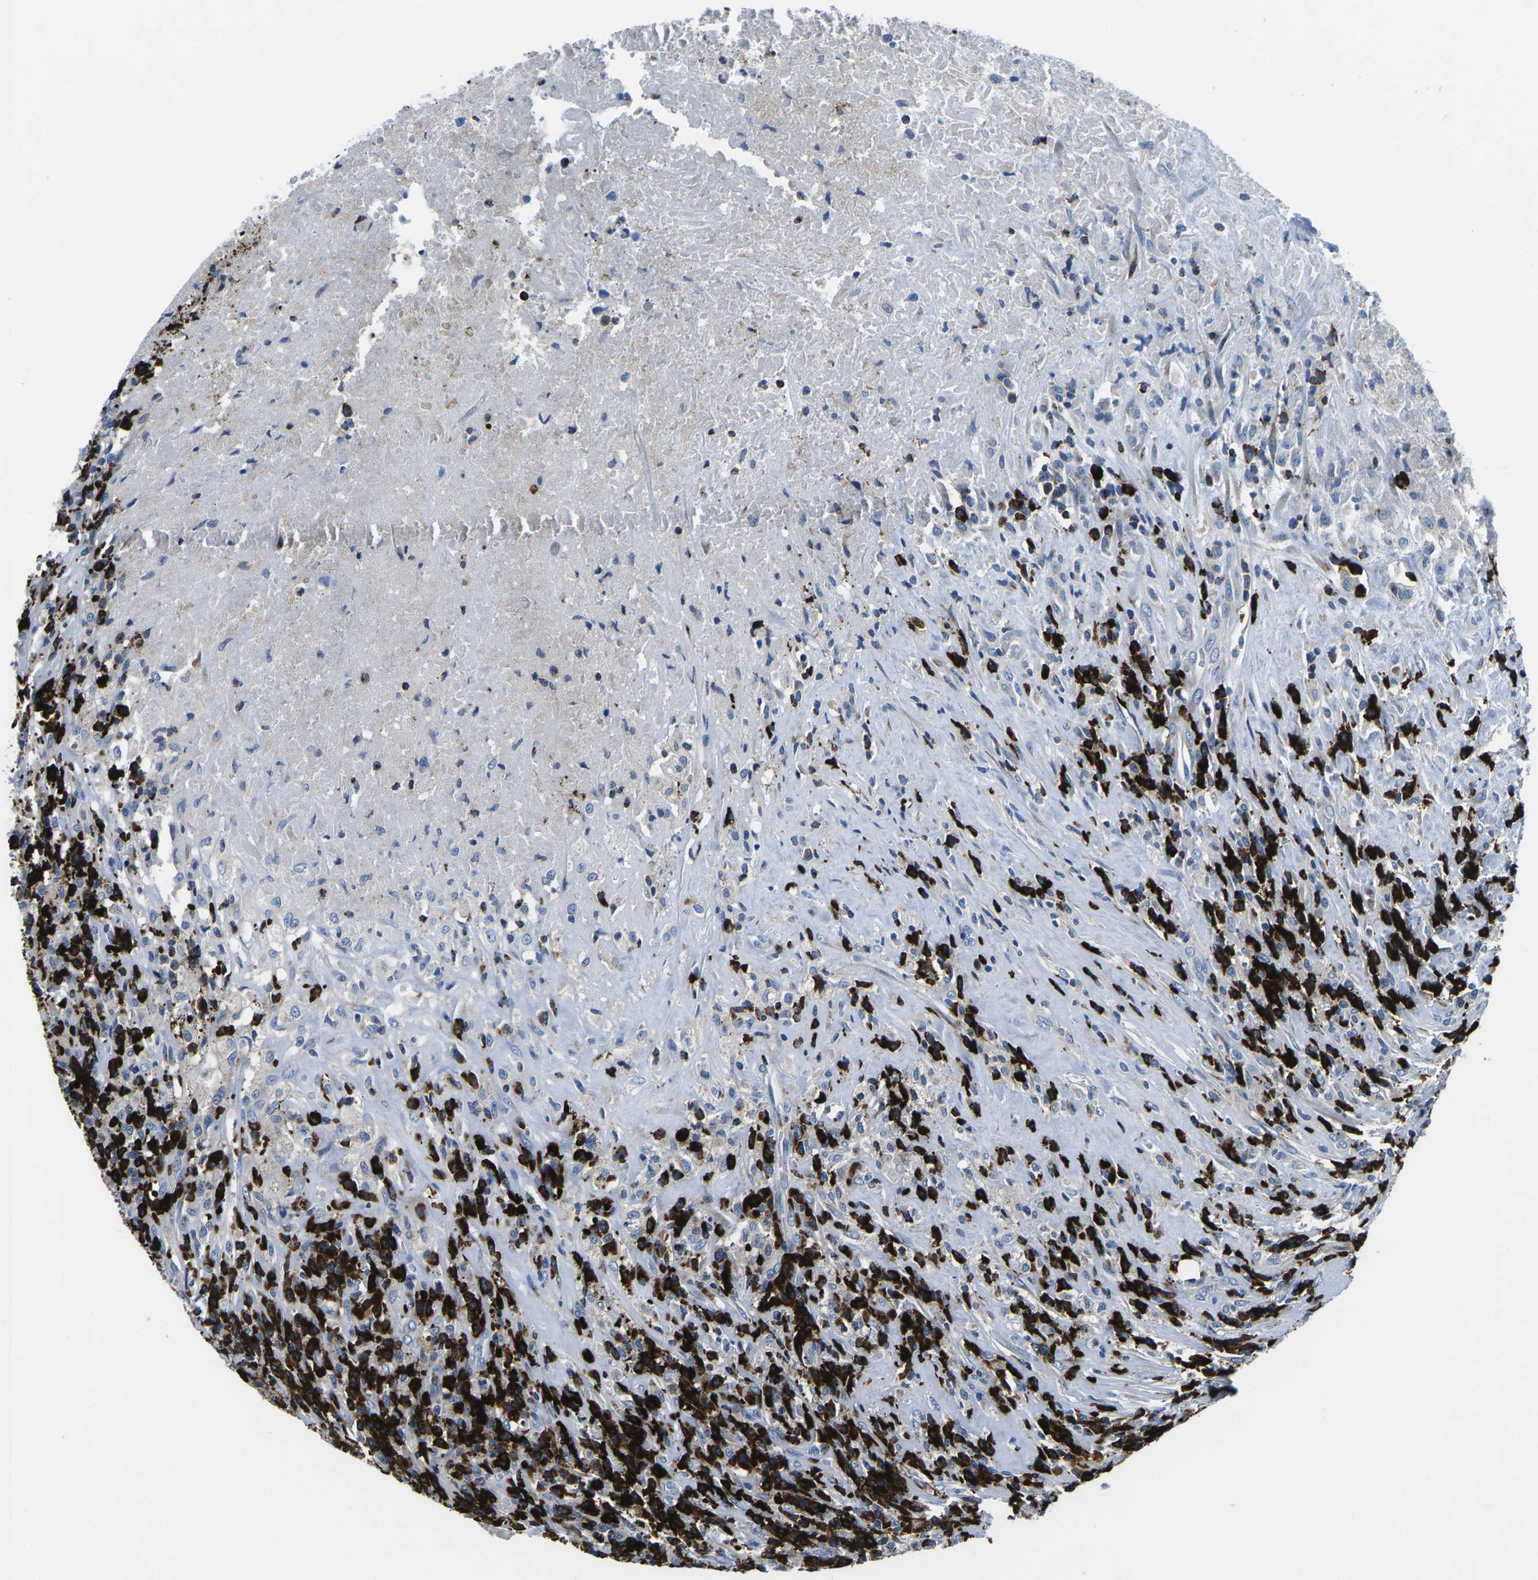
{"staining": {"intensity": "negative", "quantity": "none", "location": "none"}, "tissue": "testis cancer", "cell_type": "Tumor cells", "image_type": "cancer", "snomed": [{"axis": "morphology", "description": "Necrosis, NOS"}, {"axis": "morphology", "description": "Carcinoma, Embryonal, NOS"}, {"axis": "topography", "description": "Testis"}], "caption": "This image is of embryonal carcinoma (testis) stained with immunohistochemistry to label a protein in brown with the nuclei are counter-stained blue. There is no positivity in tumor cells. (DAB (3,3'-diaminobenzidine) IHC visualized using brightfield microscopy, high magnification).", "gene": "MC4R", "patient": {"sex": "male", "age": 19}}